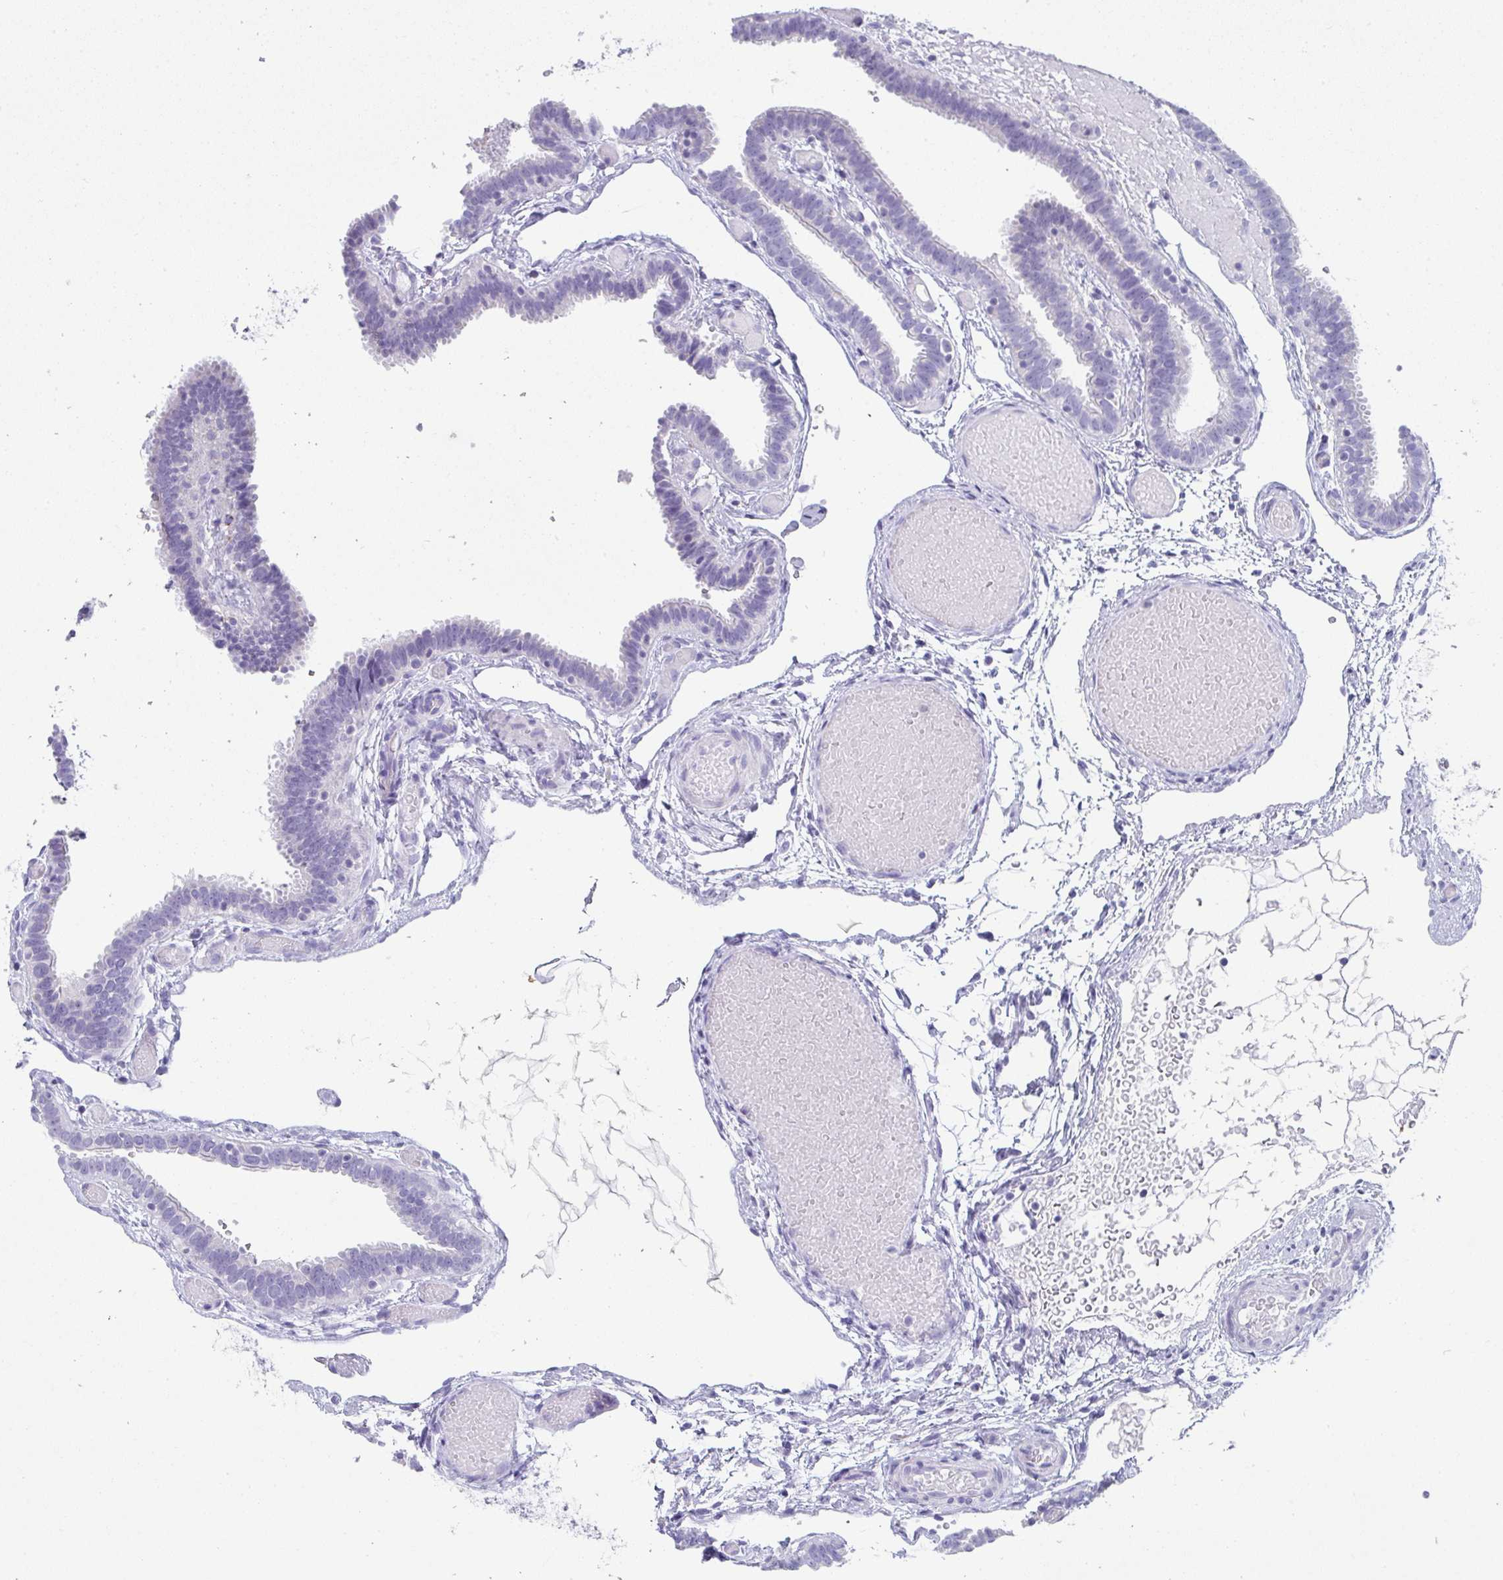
{"staining": {"intensity": "negative", "quantity": "none", "location": "none"}, "tissue": "fallopian tube", "cell_type": "Glandular cells", "image_type": "normal", "snomed": [{"axis": "morphology", "description": "Normal tissue, NOS"}, {"axis": "topography", "description": "Fallopian tube"}], "caption": "This is a photomicrograph of immunohistochemistry (IHC) staining of normal fallopian tube, which shows no staining in glandular cells. (DAB (3,3'-diaminobenzidine) IHC with hematoxylin counter stain).", "gene": "RLF", "patient": {"sex": "female", "age": 37}}